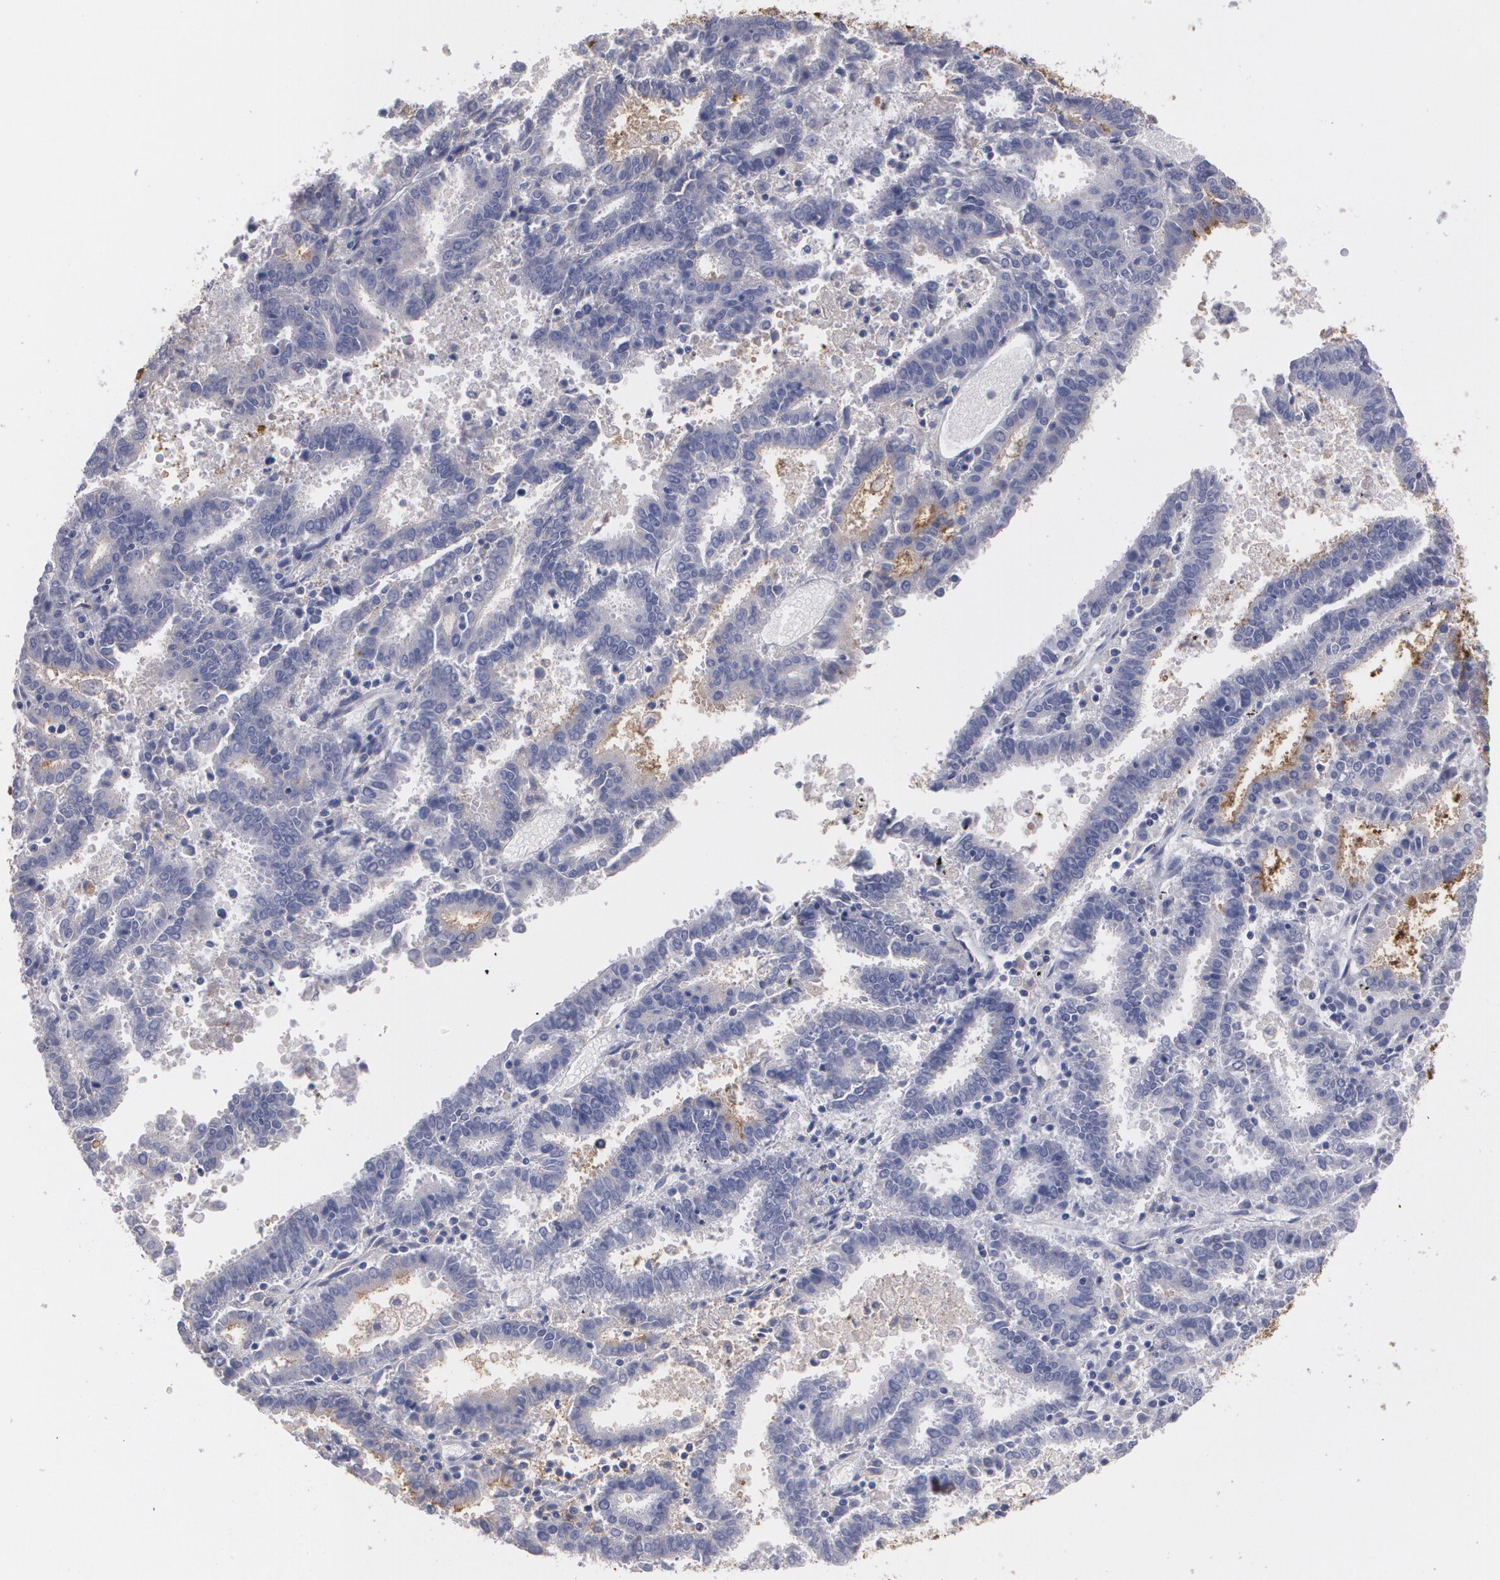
{"staining": {"intensity": "negative", "quantity": "none", "location": "none"}, "tissue": "endometrial cancer", "cell_type": "Tumor cells", "image_type": "cancer", "snomed": [{"axis": "morphology", "description": "Adenocarcinoma, NOS"}, {"axis": "topography", "description": "Uterus"}], "caption": "This is an immunohistochemistry histopathology image of human endometrial cancer. There is no expression in tumor cells.", "gene": "FBLN1", "patient": {"sex": "female", "age": 83}}